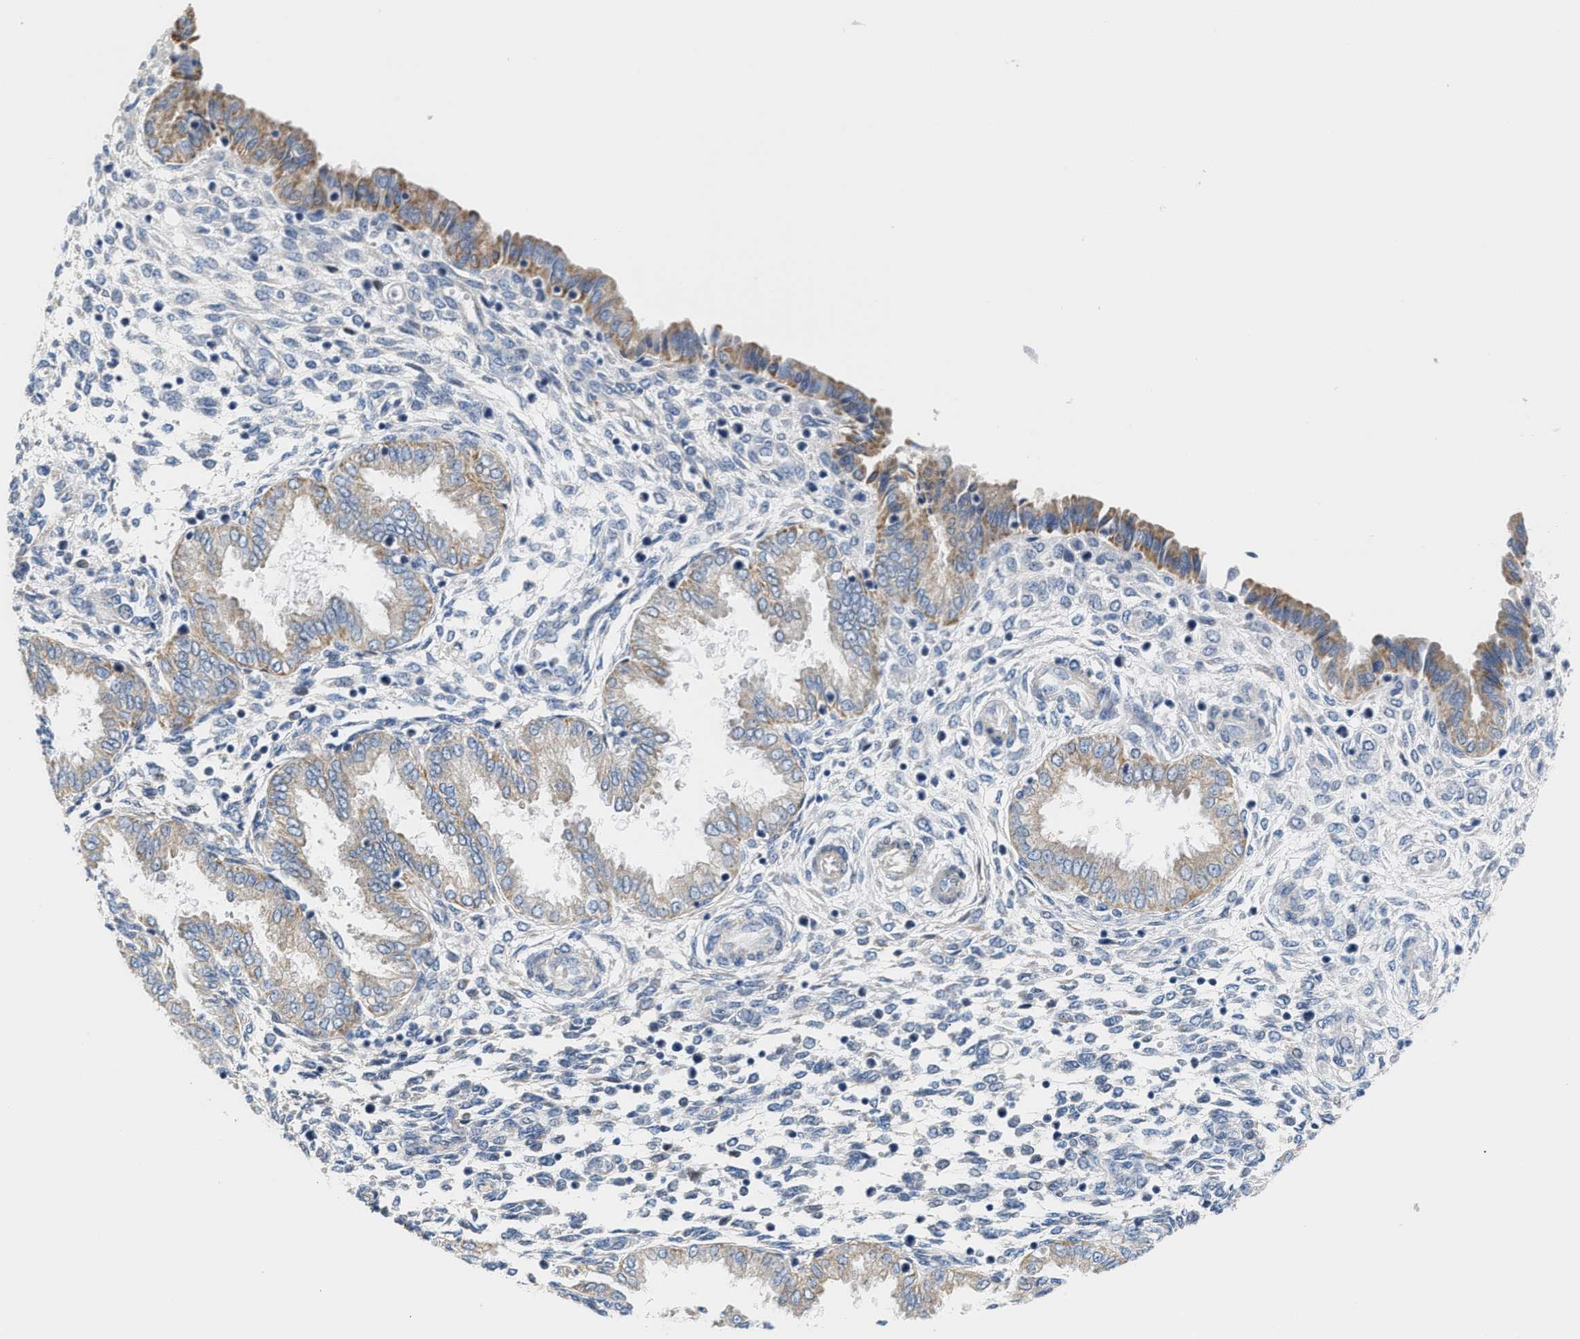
{"staining": {"intensity": "negative", "quantity": "none", "location": "none"}, "tissue": "endometrium", "cell_type": "Cells in endometrial stroma", "image_type": "normal", "snomed": [{"axis": "morphology", "description": "Normal tissue, NOS"}, {"axis": "topography", "description": "Endometrium"}], "caption": "This is a histopathology image of immunohistochemistry (IHC) staining of unremarkable endometrium, which shows no positivity in cells in endometrial stroma. (DAB (3,3'-diaminobenzidine) IHC, high magnification).", "gene": "TFPI", "patient": {"sex": "female", "age": 33}}